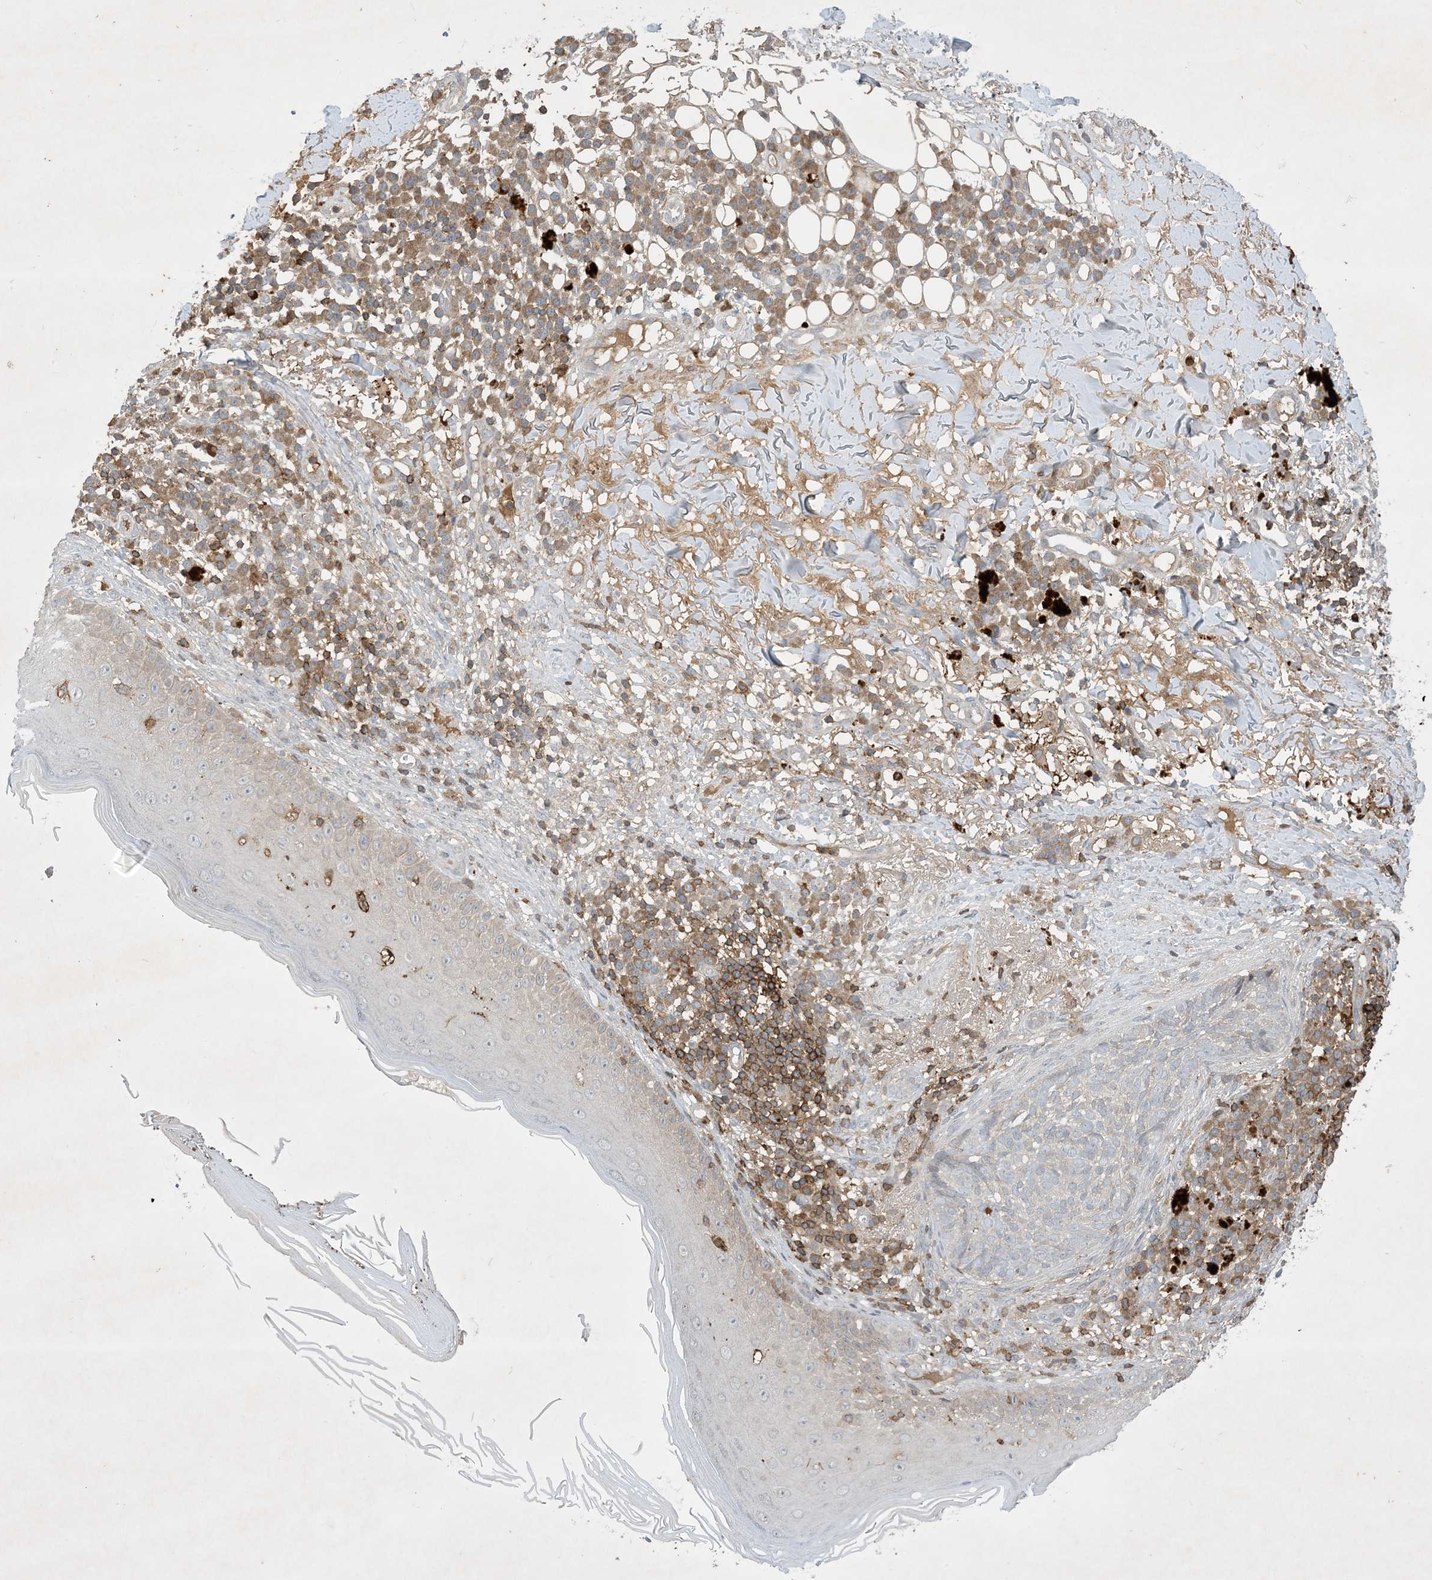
{"staining": {"intensity": "negative", "quantity": "none", "location": "none"}, "tissue": "skin cancer", "cell_type": "Tumor cells", "image_type": "cancer", "snomed": [{"axis": "morphology", "description": "Basal cell carcinoma"}, {"axis": "topography", "description": "Skin"}], "caption": "DAB (3,3'-diaminobenzidine) immunohistochemical staining of basal cell carcinoma (skin) reveals no significant staining in tumor cells.", "gene": "AK9", "patient": {"sex": "male", "age": 85}}